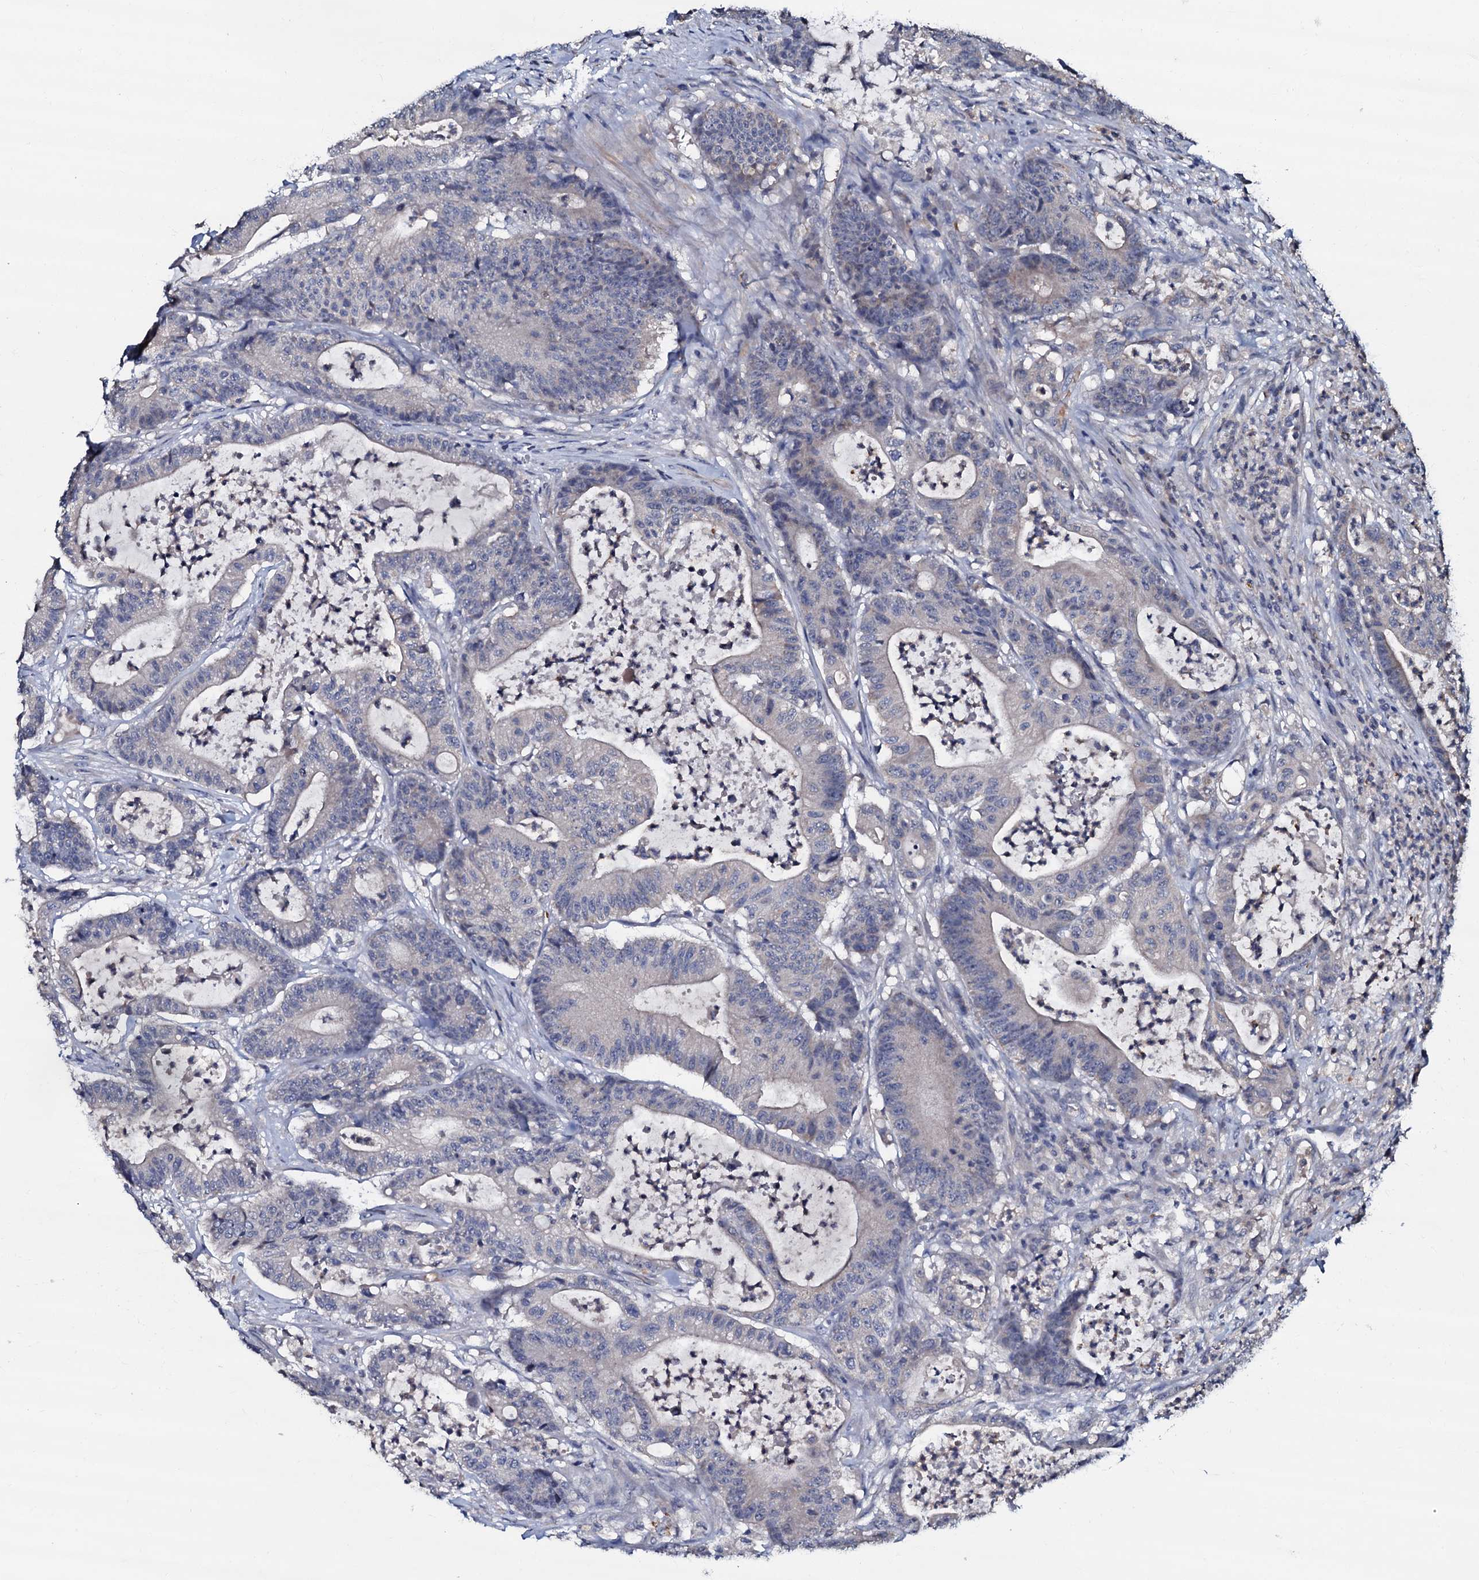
{"staining": {"intensity": "negative", "quantity": "none", "location": "none"}, "tissue": "colorectal cancer", "cell_type": "Tumor cells", "image_type": "cancer", "snomed": [{"axis": "morphology", "description": "Adenocarcinoma, NOS"}, {"axis": "topography", "description": "Colon"}], "caption": "A high-resolution image shows immunohistochemistry (IHC) staining of adenocarcinoma (colorectal), which reveals no significant staining in tumor cells.", "gene": "CPNE2", "patient": {"sex": "female", "age": 84}}